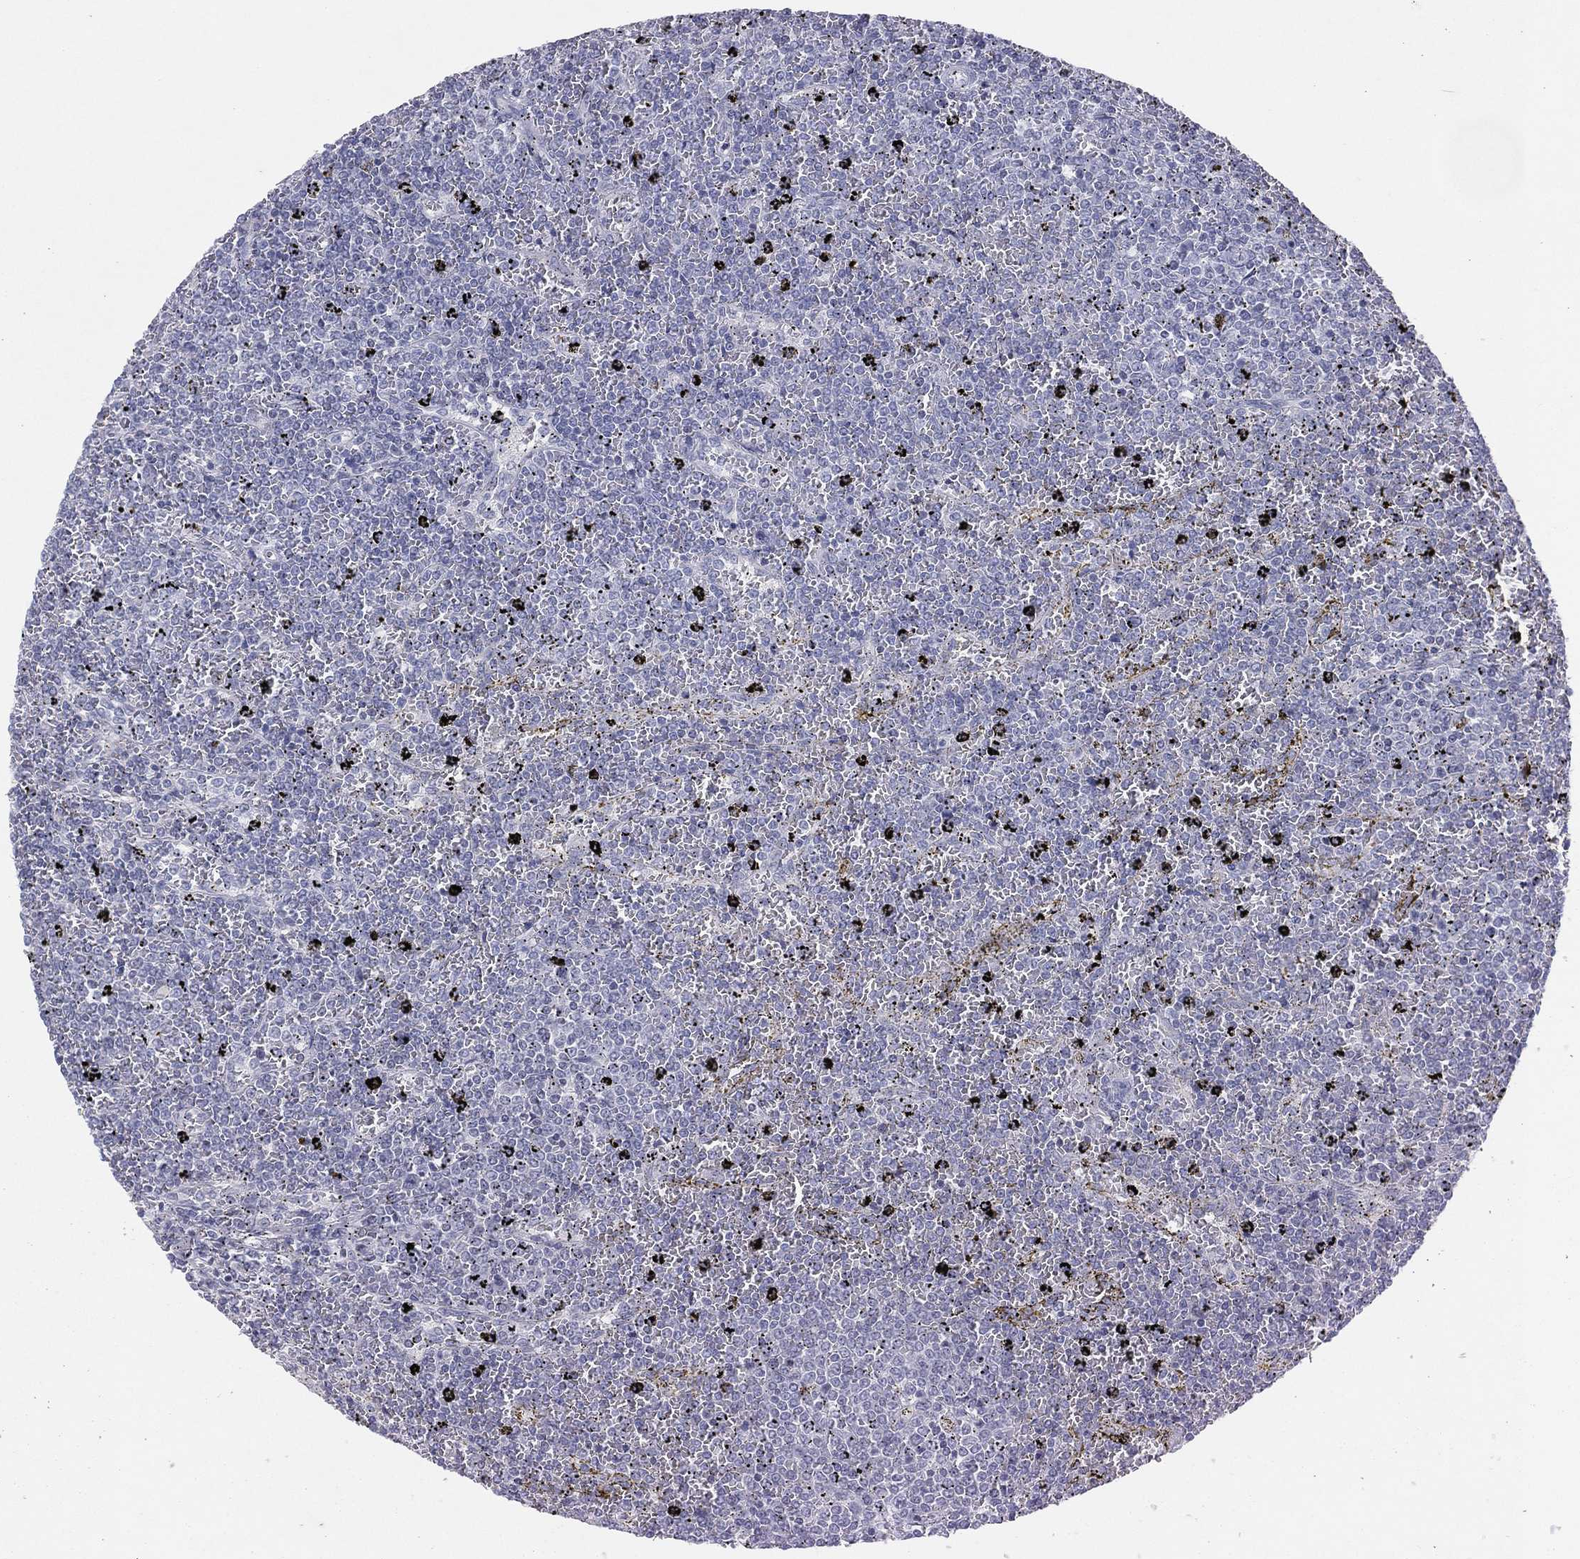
{"staining": {"intensity": "negative", "quantity": "none", "location": "none"}, "tissue": "lymphoma", "cell_type": "Tumor cells", "image_type": "cancer", "snomed": [{"axis": "morphology", "description": "Malignant lymphoma, non-Hodgkin's type, Low grade"}, {"axis": "topography", "description": "Spleen"}], "caption": "Tumor cells show no significant protein expression in low-grade malignant lymphoma, non-Hodgkin's type.", "gene": "CPT1B", "patient": {"sex": "female", "age": 77}}